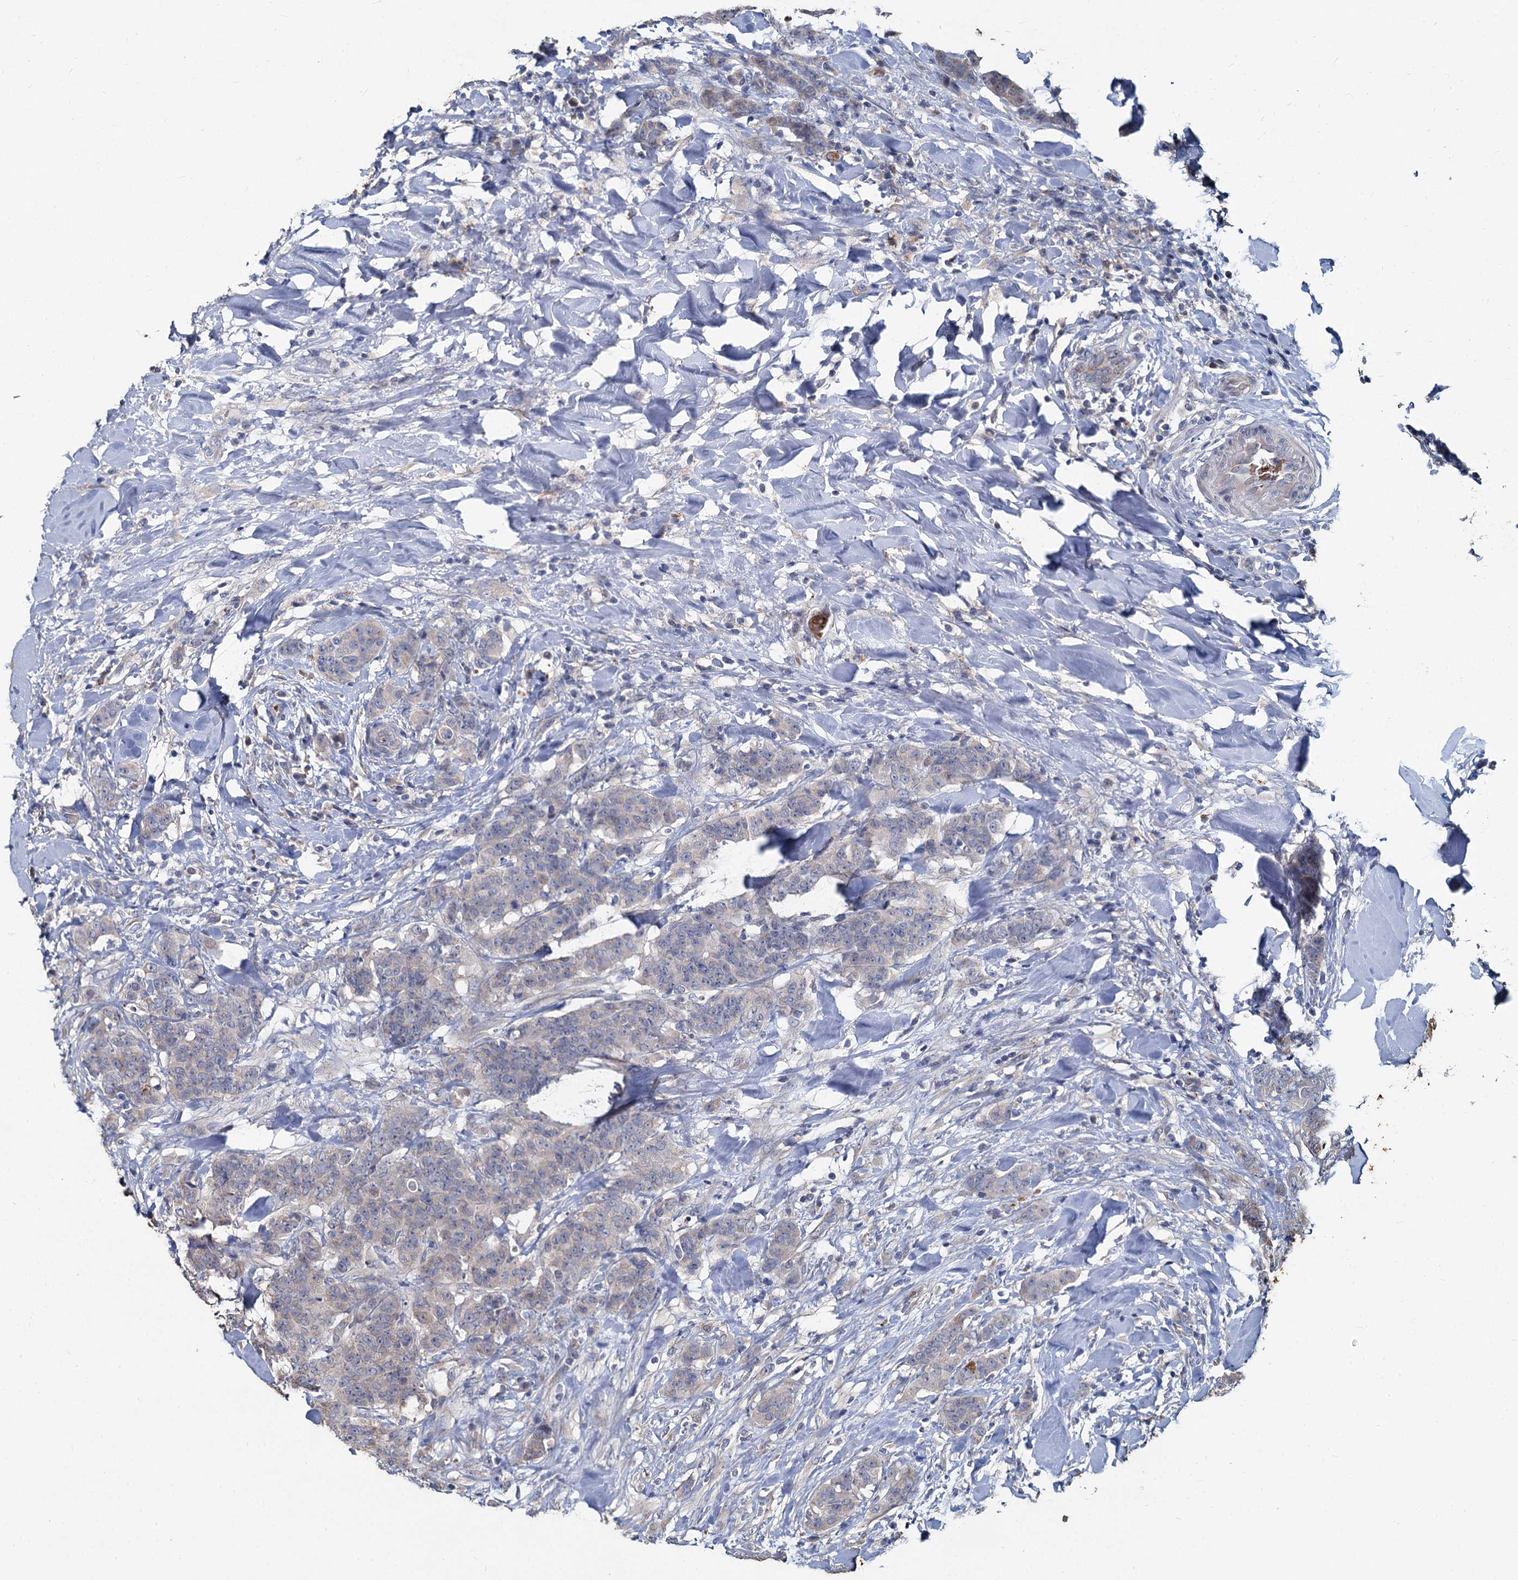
{"staining": {"intensity": "negative", "quantity": "none", "location": "none"}, "tissue": "breast cancer", "cell_type": "Tumor cells", "image_type": "cancer", "snomed": [{"axis": "morphology", "description": "Duct carcinoma"}, {"axis": "topography", "description": "Breast"}], "caption": "High power microscopy photomicrograph of an IHC histopathology image of breast cancer (intraductal carcinoma), revealing no significant expression in tumor cells.", "gene": "TCTN2", "patient": {"sex": "female", "age": 40}}